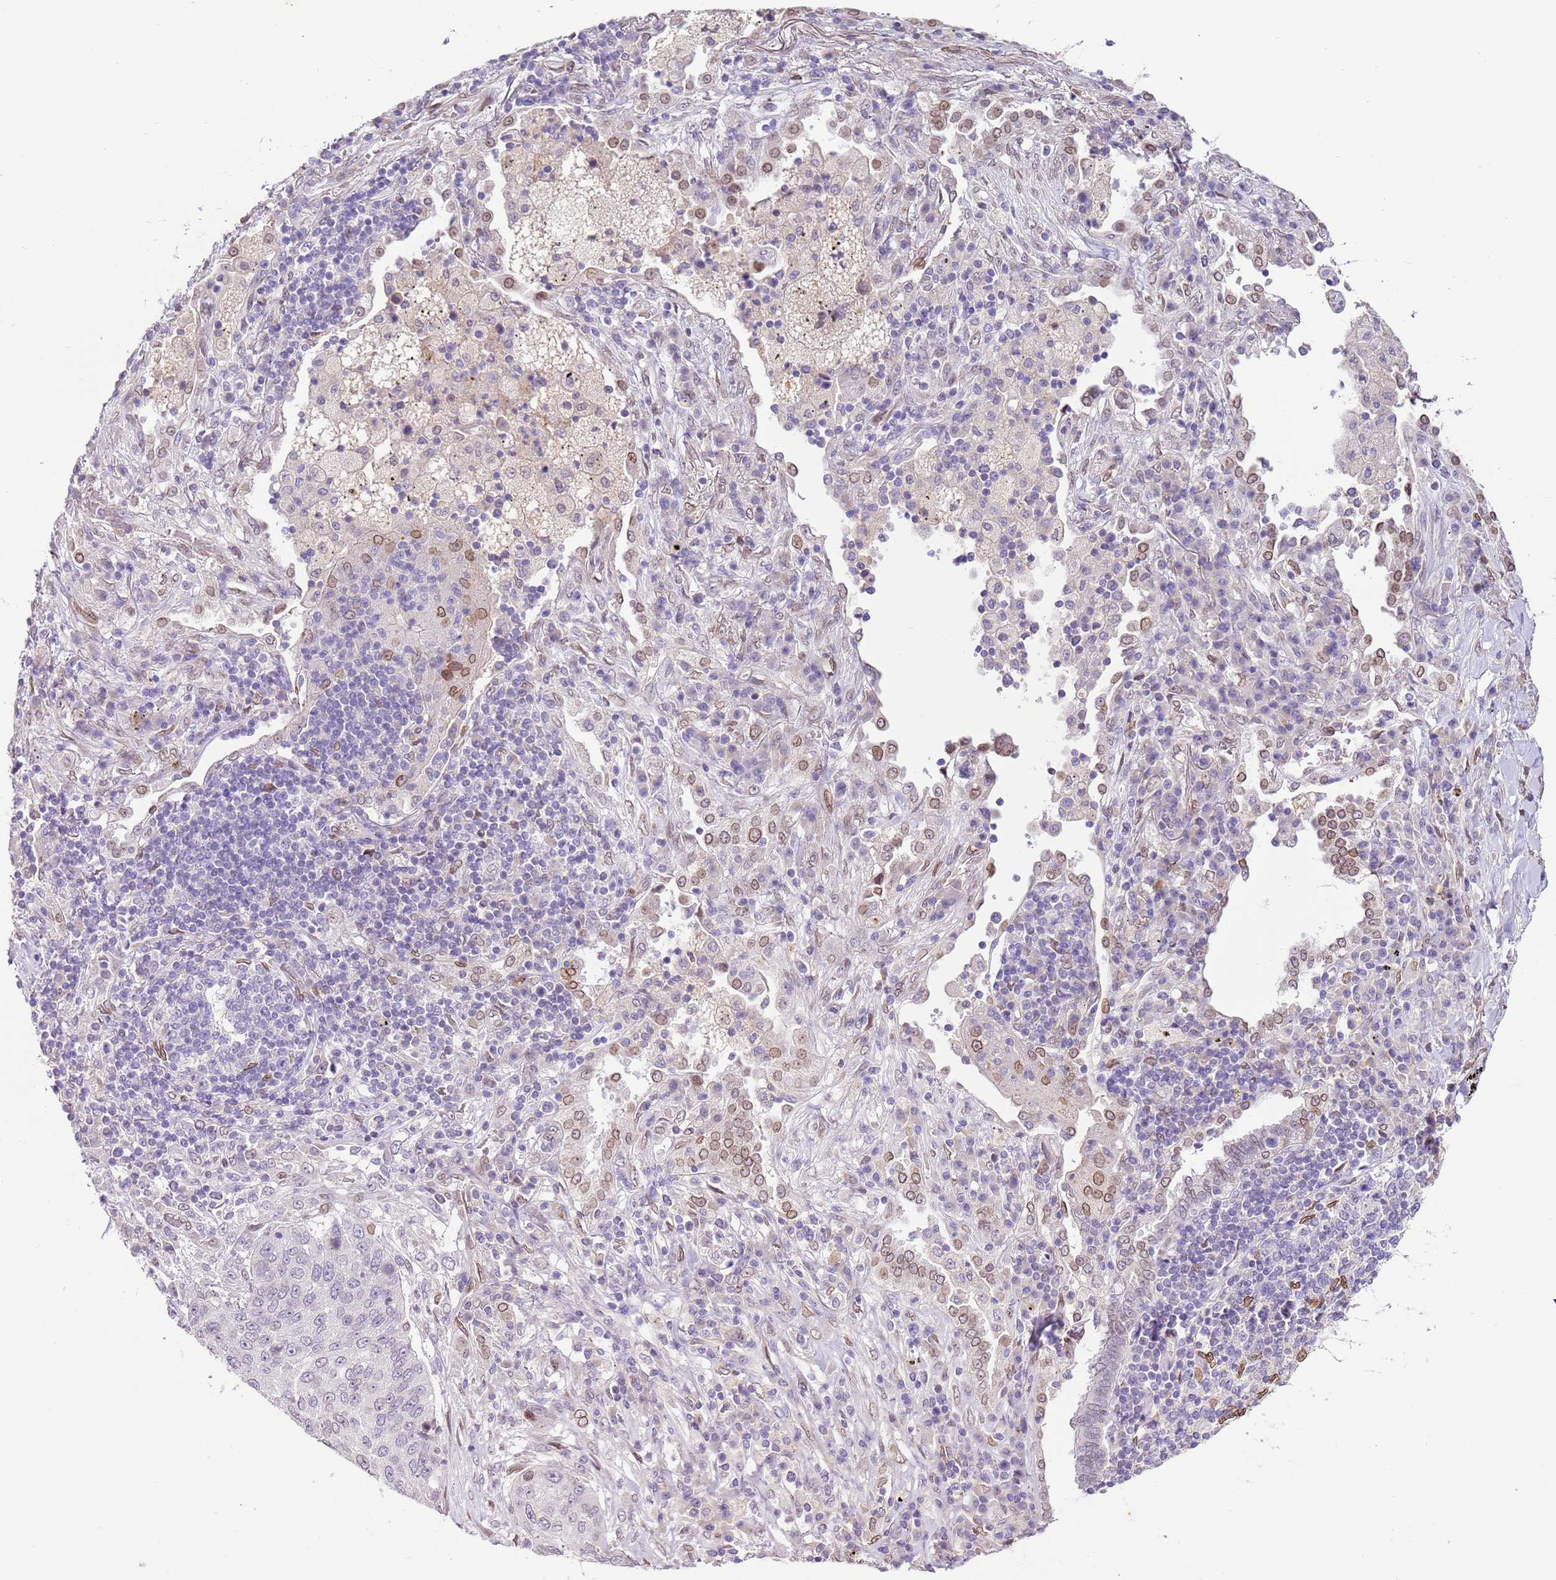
{"staining": {"intensity": "negative", "quantity": "none", "location": "none"}, "tissue": "lung cancer", "cell_type": "Tumor cells", "image_type": "cancer", "snomed": [{"axis": "morphology", "description": "Squamous cell carcinoma, NOS"}, {"axis": "topography", "description": "Lung"}], "caption": "The image shows no staining of tumor cells in lung cancer (squamous cell carcinoma). (Immunohistochemistry (ihc), brightfield microscopy, high magnification).", "gene": "TMEM47", "patient": {"sex": "female", "age": 63}}